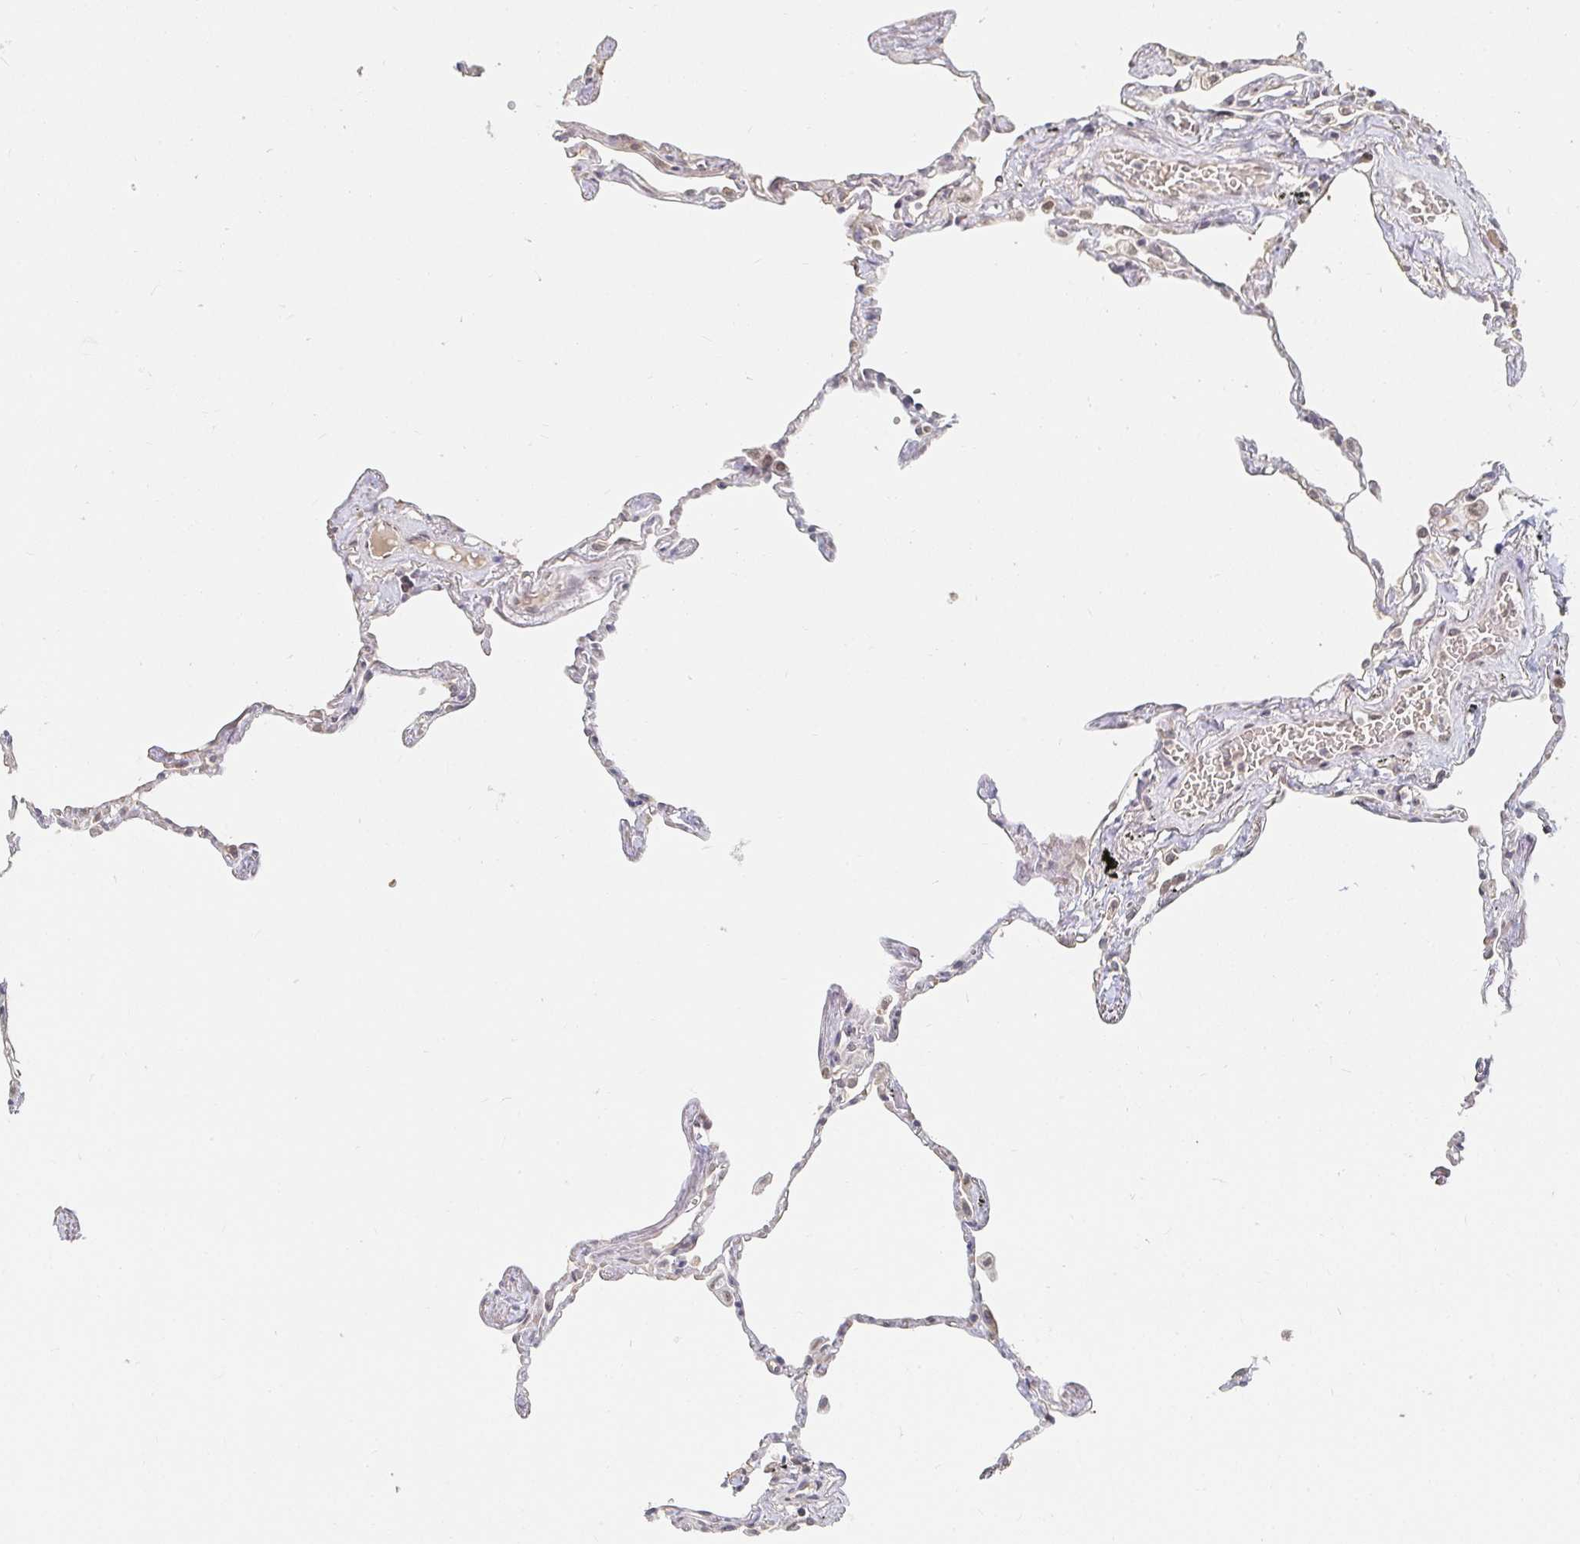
{"staining": {"intensity": "moderate", "quantity": "<25%", "location": "nuclear"}, "tissue": "lung", "cell_type": "Alveolar cells", "image_type": "normal", "snomed": [{"axis": "morphology", "description": "Normal tissue, NOS"}, {"axis": "topography", "description": "Lung"}], "caption": "Brown immunohistochemical staining in unremarkable lung exhibits moderate nuclear positivity in about <25% of alveolar cells. (DAB IHC with brightfield microscopy, high magnification).", "gene": "CHD2", "patient": {"sex": "female", "age": 67}}